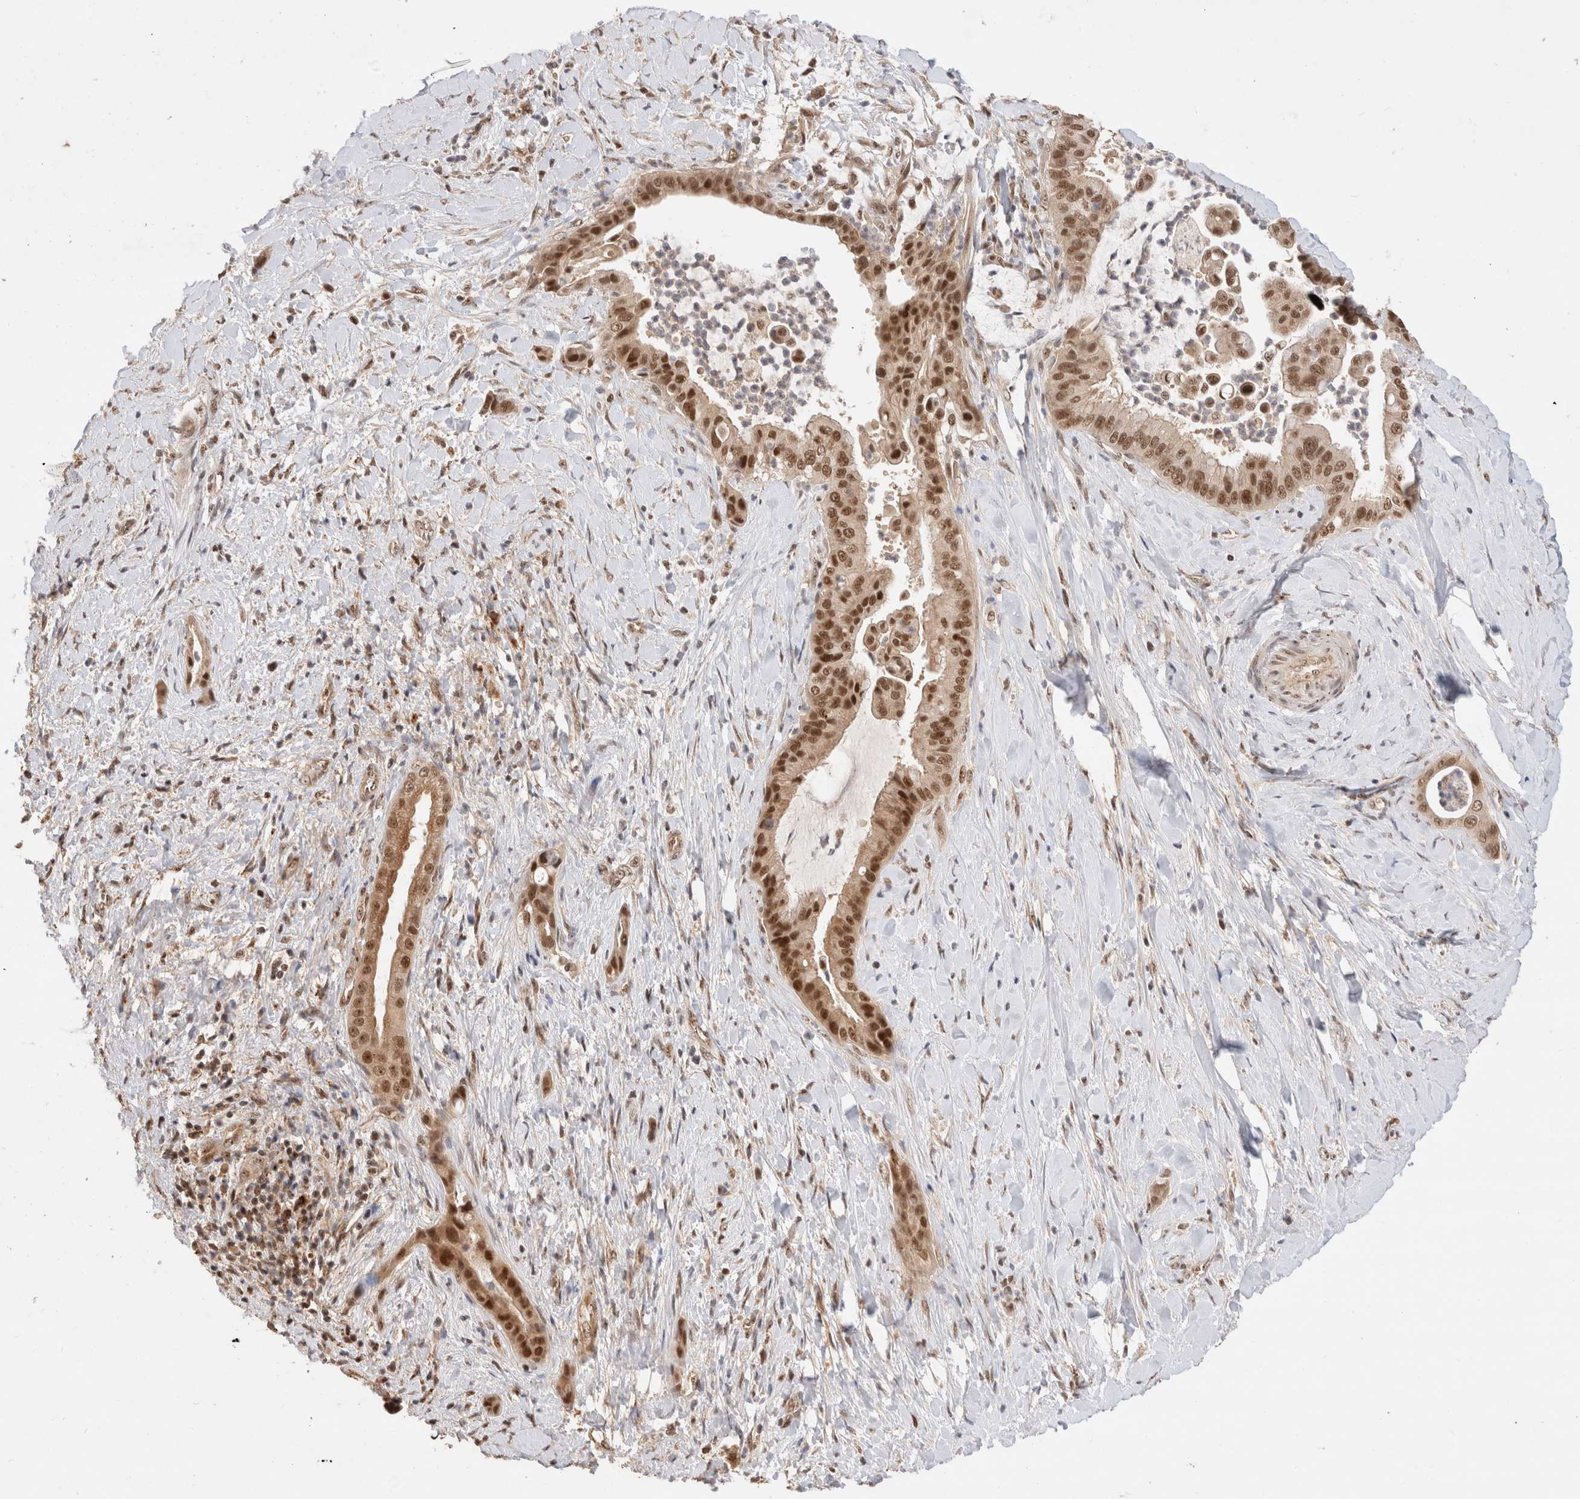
{"staining": {"intensity": "moderate", "quantity": ">75%", "location": "cytoplasmic/membranous,nuclear"}, "tissue": "liver cancer", "cell_type": "Tumor cells", "image_type": "cancer", "snomed": [{"axis": "morphology", "description": "Cholangiocarcinoma"}, {"axis": "topography", "description": "Liver"}], "caption": "Protein staining of liver cancer tissue shows moderate cytoplasmic/membranous and nuclear positivity in approximately >75% of tumor cells.", "gene": "MPHOSPH6", "patient": {"sex": "female", "age": 54}}